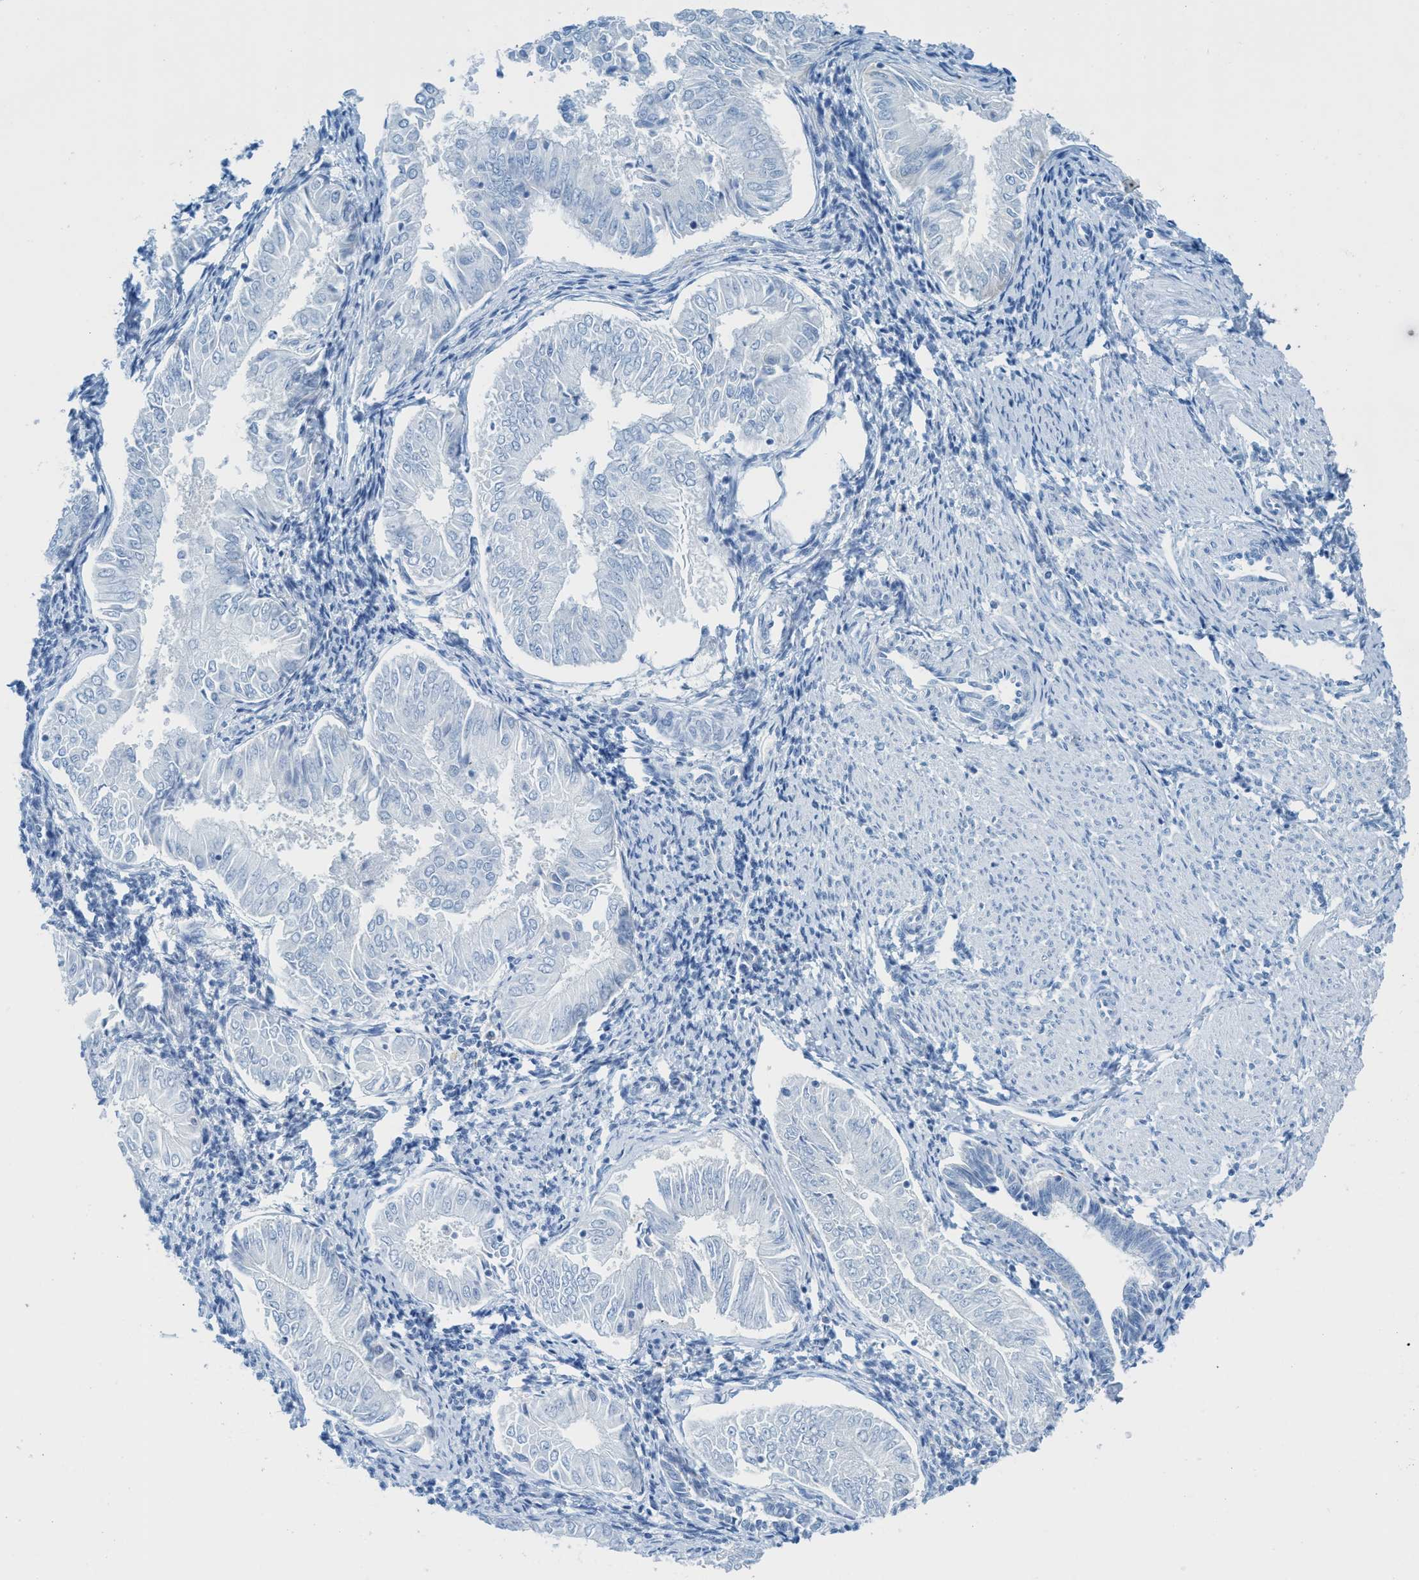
{"staining": {"intensity": "negative", "quantity": "none", "location": "none"}, "tissue": "endometrial cancer", "cell_type": "Tumor cells", "image_type": "cancer", "snomed": [{"axis": "morphology", "description": "Adenocarcinoma, NOS"}, {"axis": "topography", "description": "Endometrium"}], "caption": "Tumor cells are negative for brown protein staining in endometrial cancer (adenocarcinoma).", "gene": "C21orf62", "patient": {"sex": "female", "age": 53}}